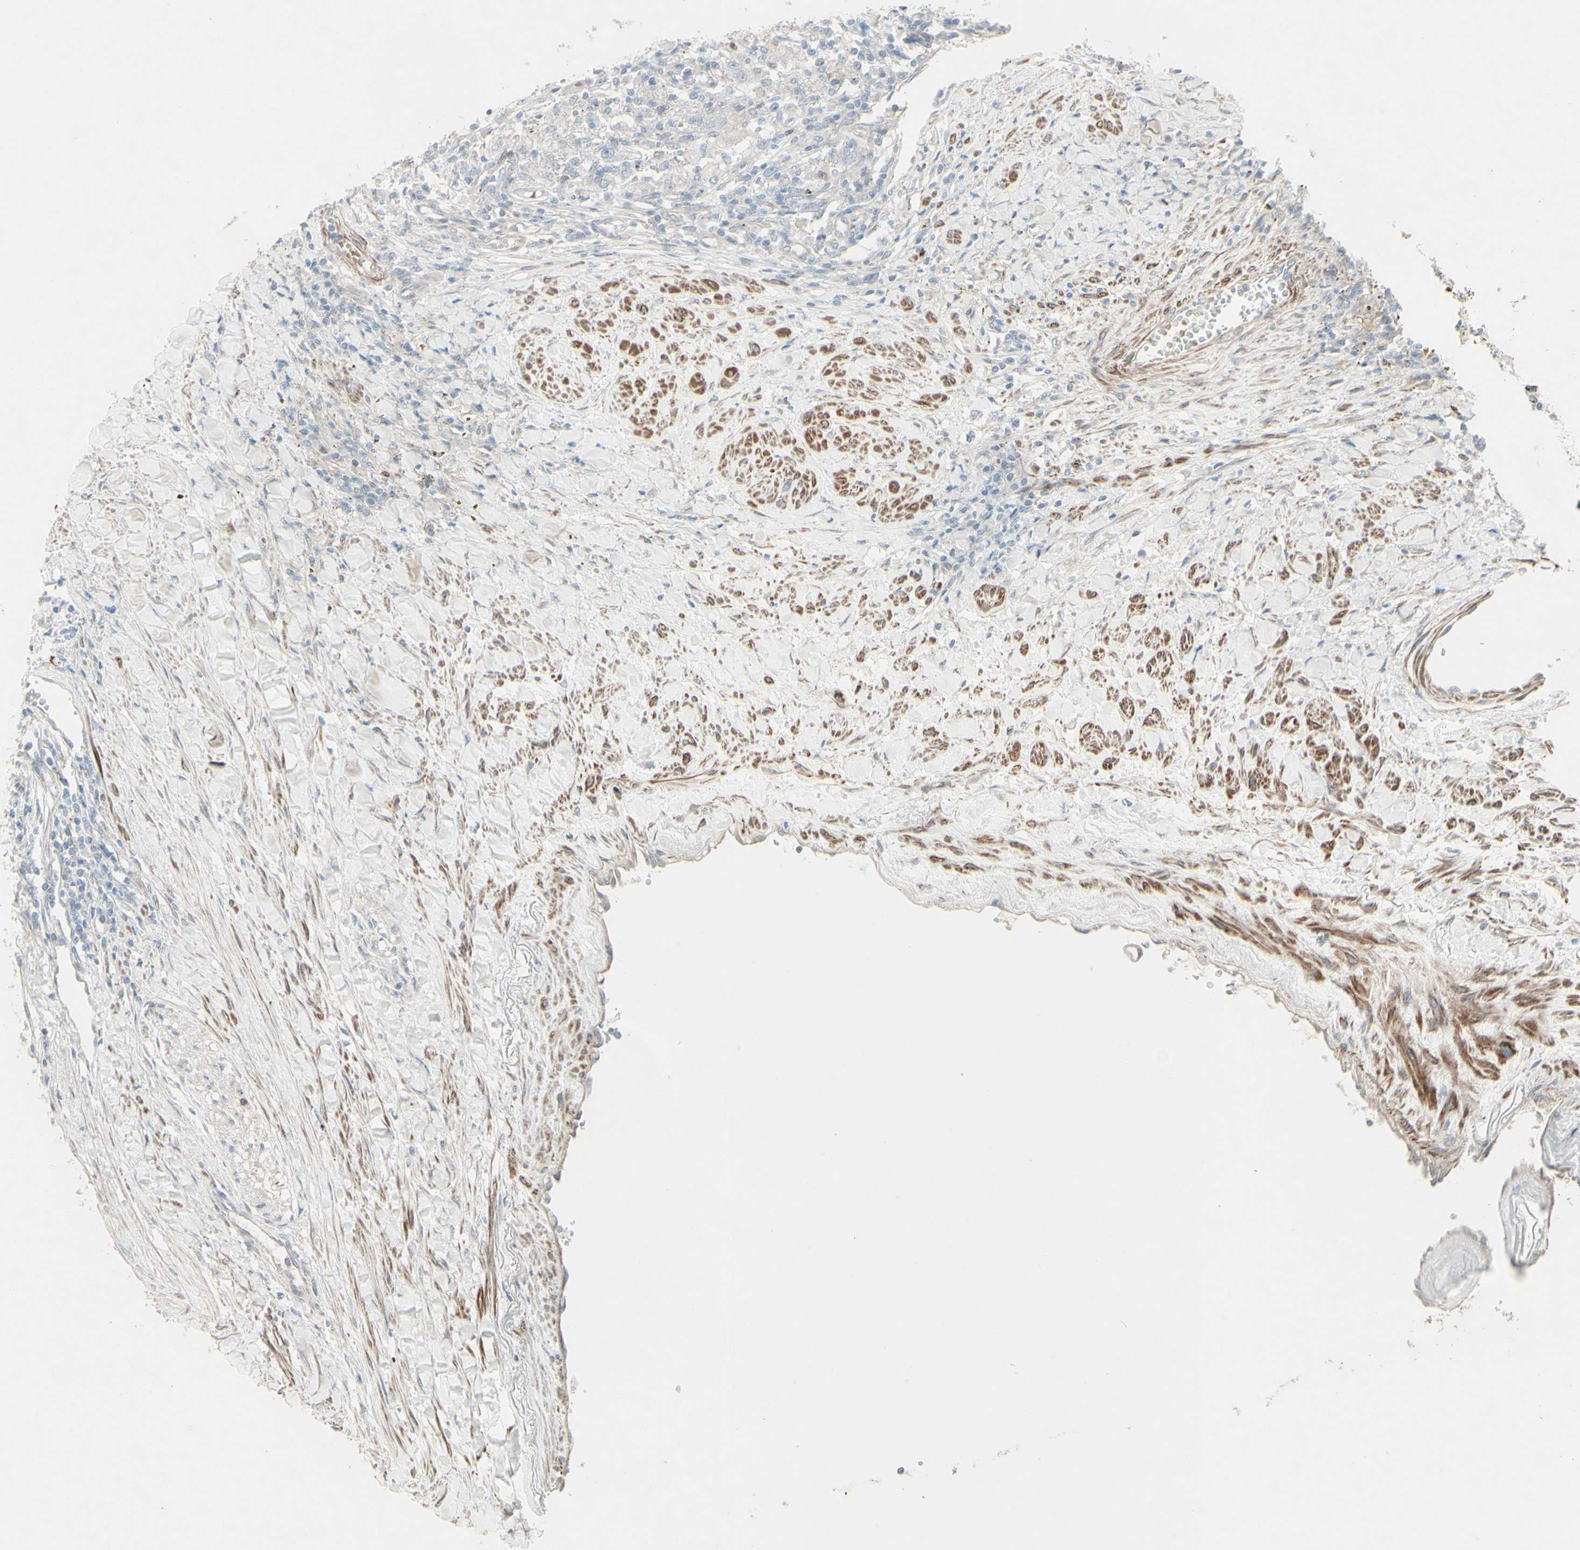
{"staining": {"intensity": "weak", "quantity": "<25%", "location": "cytoplasmic/membranous"}, "tissue": "renal cancer", "cell_type": "Tumor cells", "image_type": "cancer", "snomed": [{"axis": "morphology", "description": "Adenocarcinoma, NOS"}, {"axis": "topography", "description": "Kidney"}], "caption": "IHC of human renal adenocarcinoma exhibits no staining in tumor cells.", "gene": "GMNN", "patient": {"sex": "male", "age": 68}}